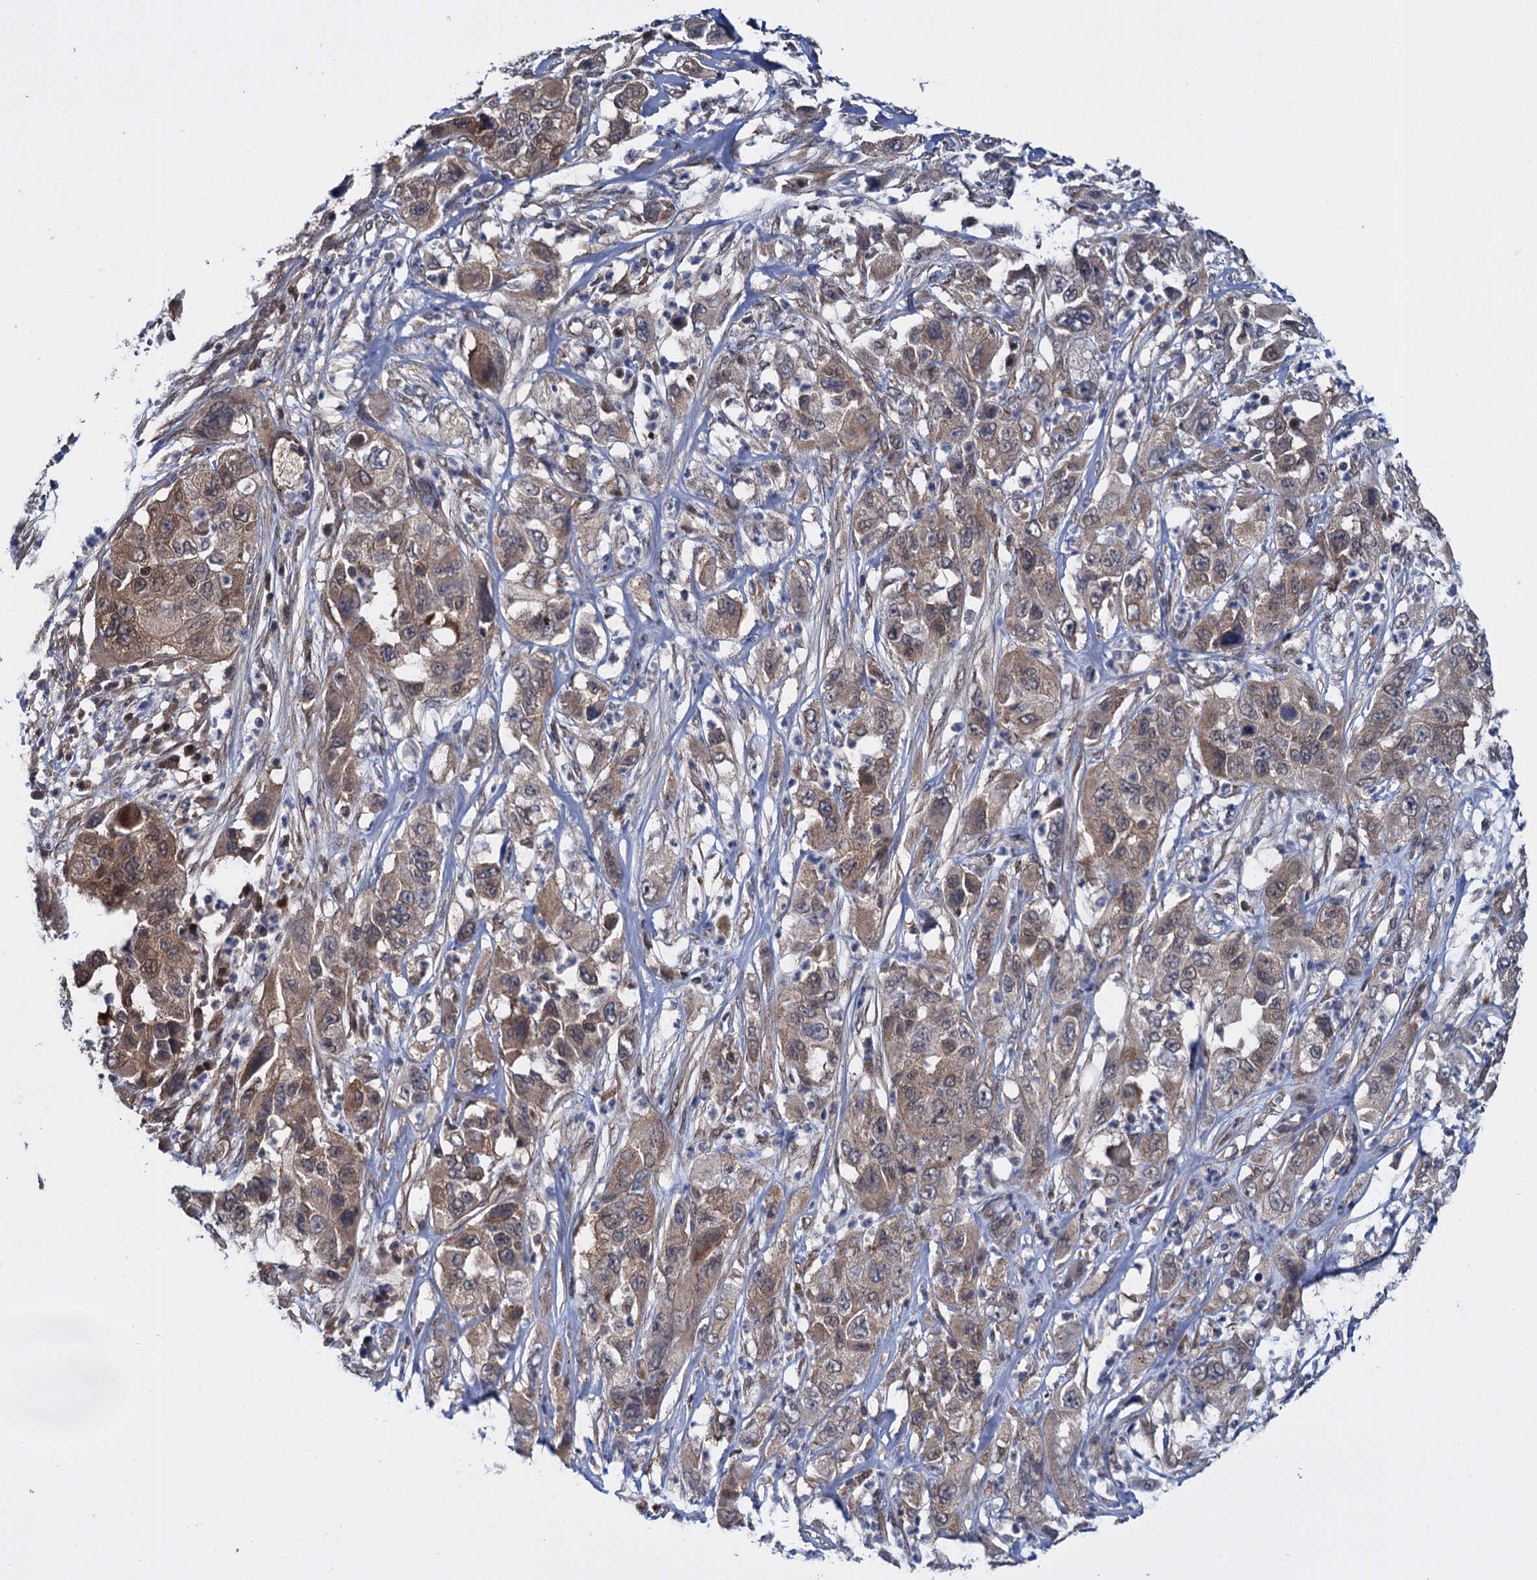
{"staining": {"intensity": "moderate", "quantity": ">75%", "location": "cytoplasmic/membranous"}, "tissue": "pancreatic cancer", "cell_type": "Tumor cells", "image_type": "cancer", "snomed": [{"axis": "morphology", "description": "Adenocarcinoma, NOS"}, {"axis": "topography", "description": "Pancreas"}], "caption": "Protein expression analysis of pancreatic cancer displays moderate cytoplasmic/membranous positivity in about >75% of tumor cells.", "gene": "GLO1", "patient": {"sex": "female", "age": 78}}